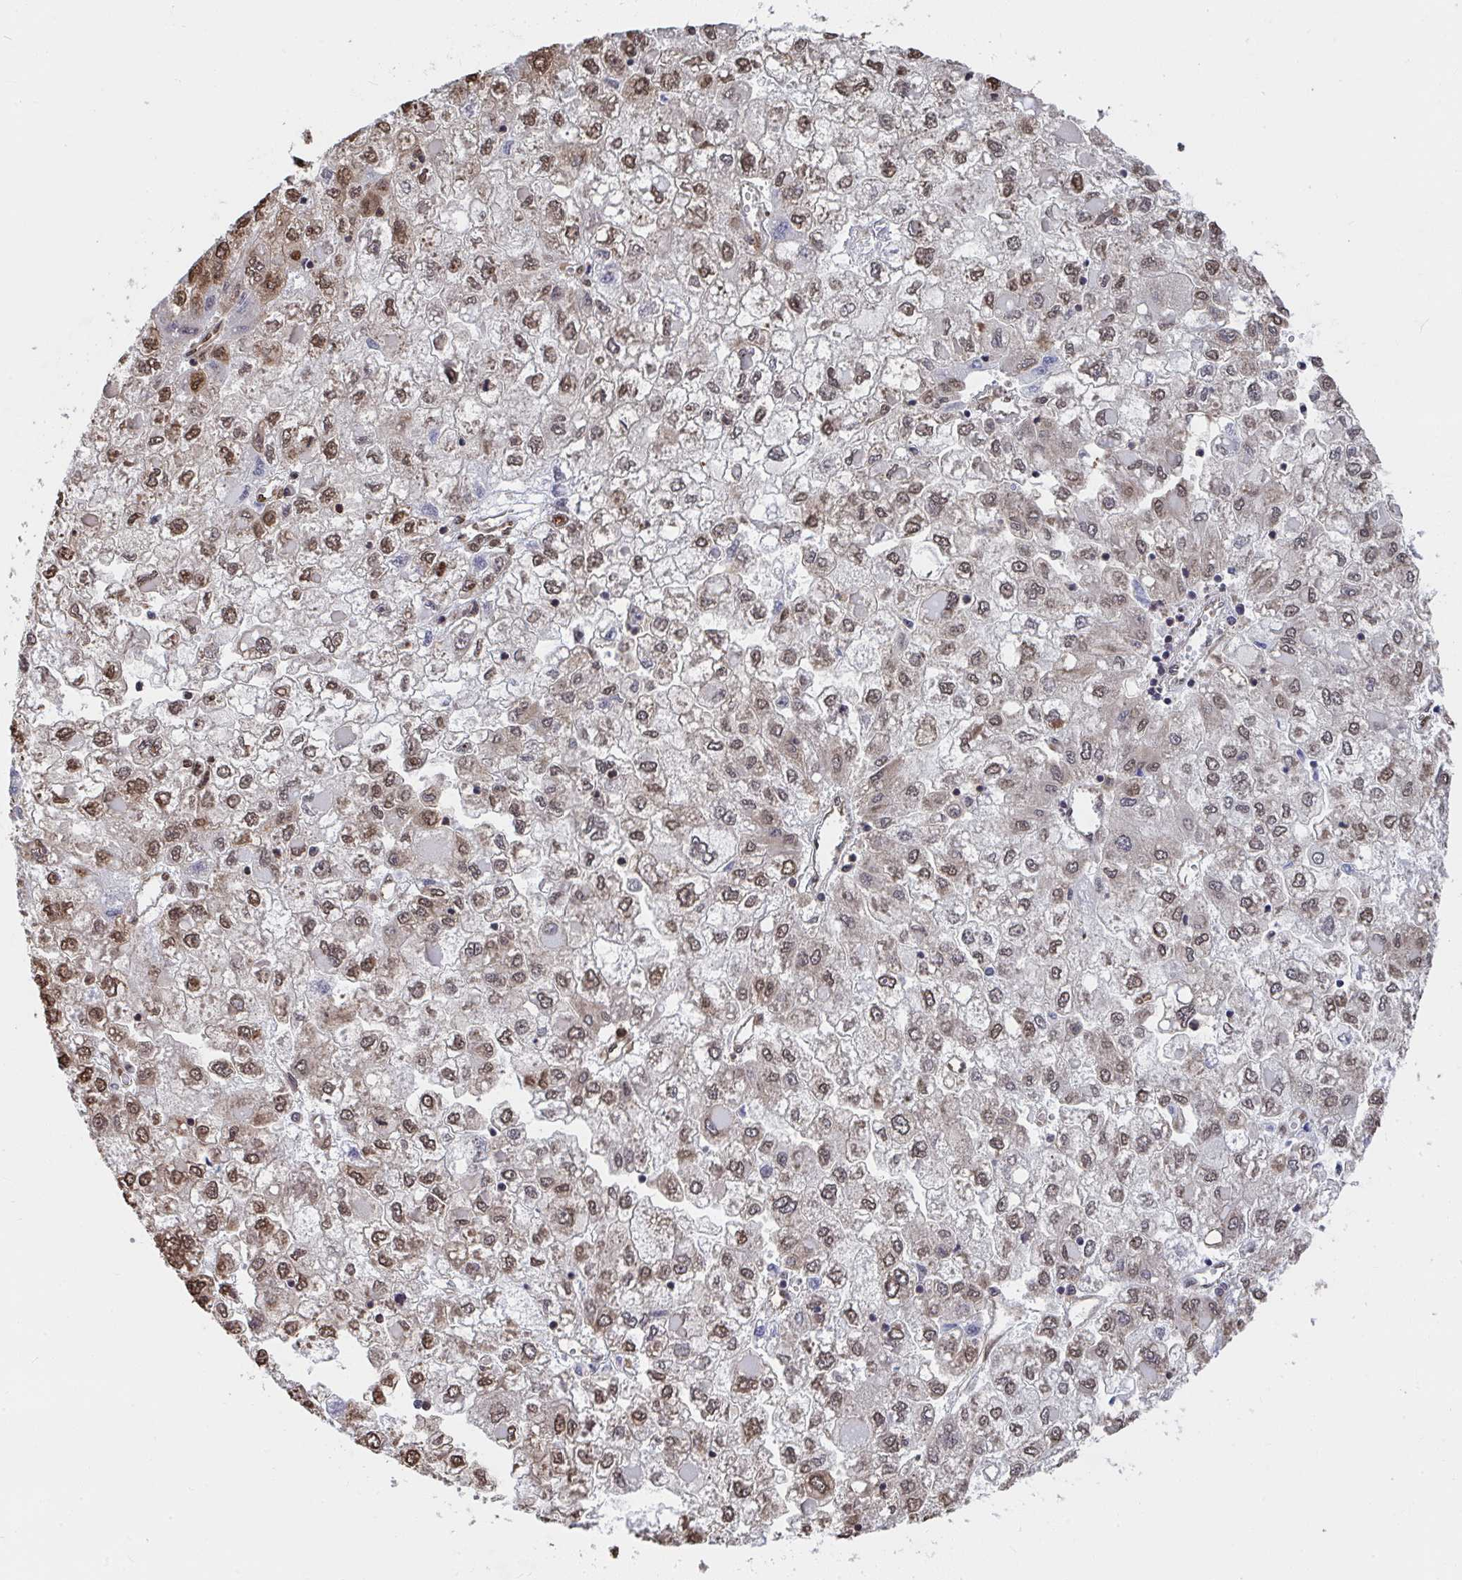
{"staining": {"intensity": "moderate", "quantity": ">75%", "location": "nuclear"}, "tissue": "liver cancer", "cell_type": "Tumor cells", "image_type": "cancer", "snomed": [{"axis": "morphology", "description": "Carcinoma, Hepatocellular, NOS"}, {"axis": "topography", "description": "Liver"}], "caption": "Immunohistochemistry (DAB) staining of human hepatocellular carcinoma (liver) exhibits moderate nuclear protein positivity in approximately >75% of tumor cells. (IHC, brightfield microscopy, high magnification).", "gene": "SYNCRIP", "patient": {"sex": "male", "age": 40}}